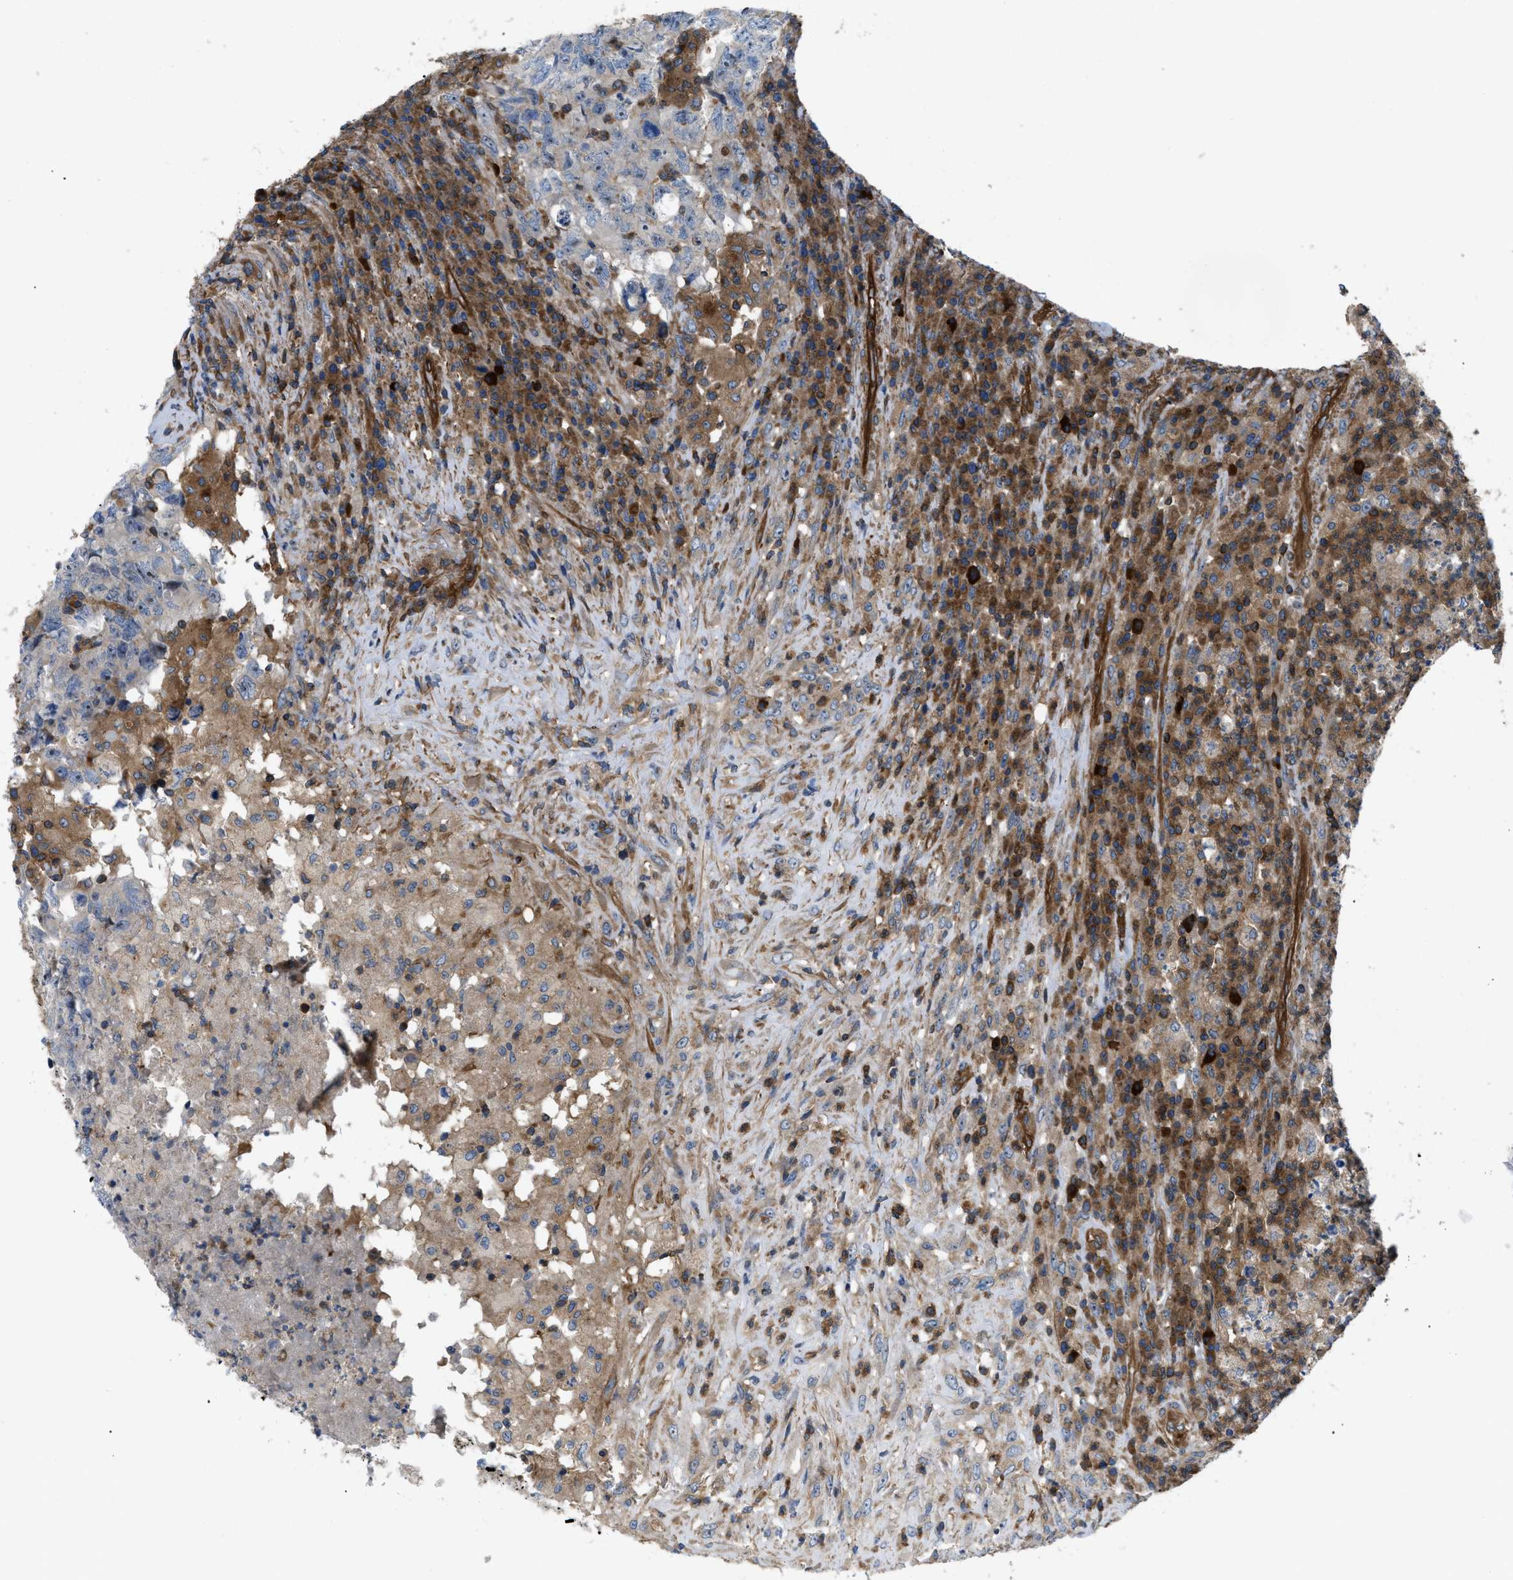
{"staining": {"intensity": "negative", "quantity": "none", "location": "none"}, "tissue": "testis cancer", "cell_type": "Tumor cells", "image_type": "cancer", "snomed": [{"axis": "morphology", "description": "Necrosis, NOS"}, {"axis": "morphology", "description": "Carcinoma, Embryonal, NOS"}, {"axis": "topography", "description": "Testis"}], "caption": "Immunohistochemical staining of human testis cancer (embryonal carcinoma) displays no significant staining in tumor cells.", "gene": "ATP2A3", "patient": {"sex": "male", "age": 19}}